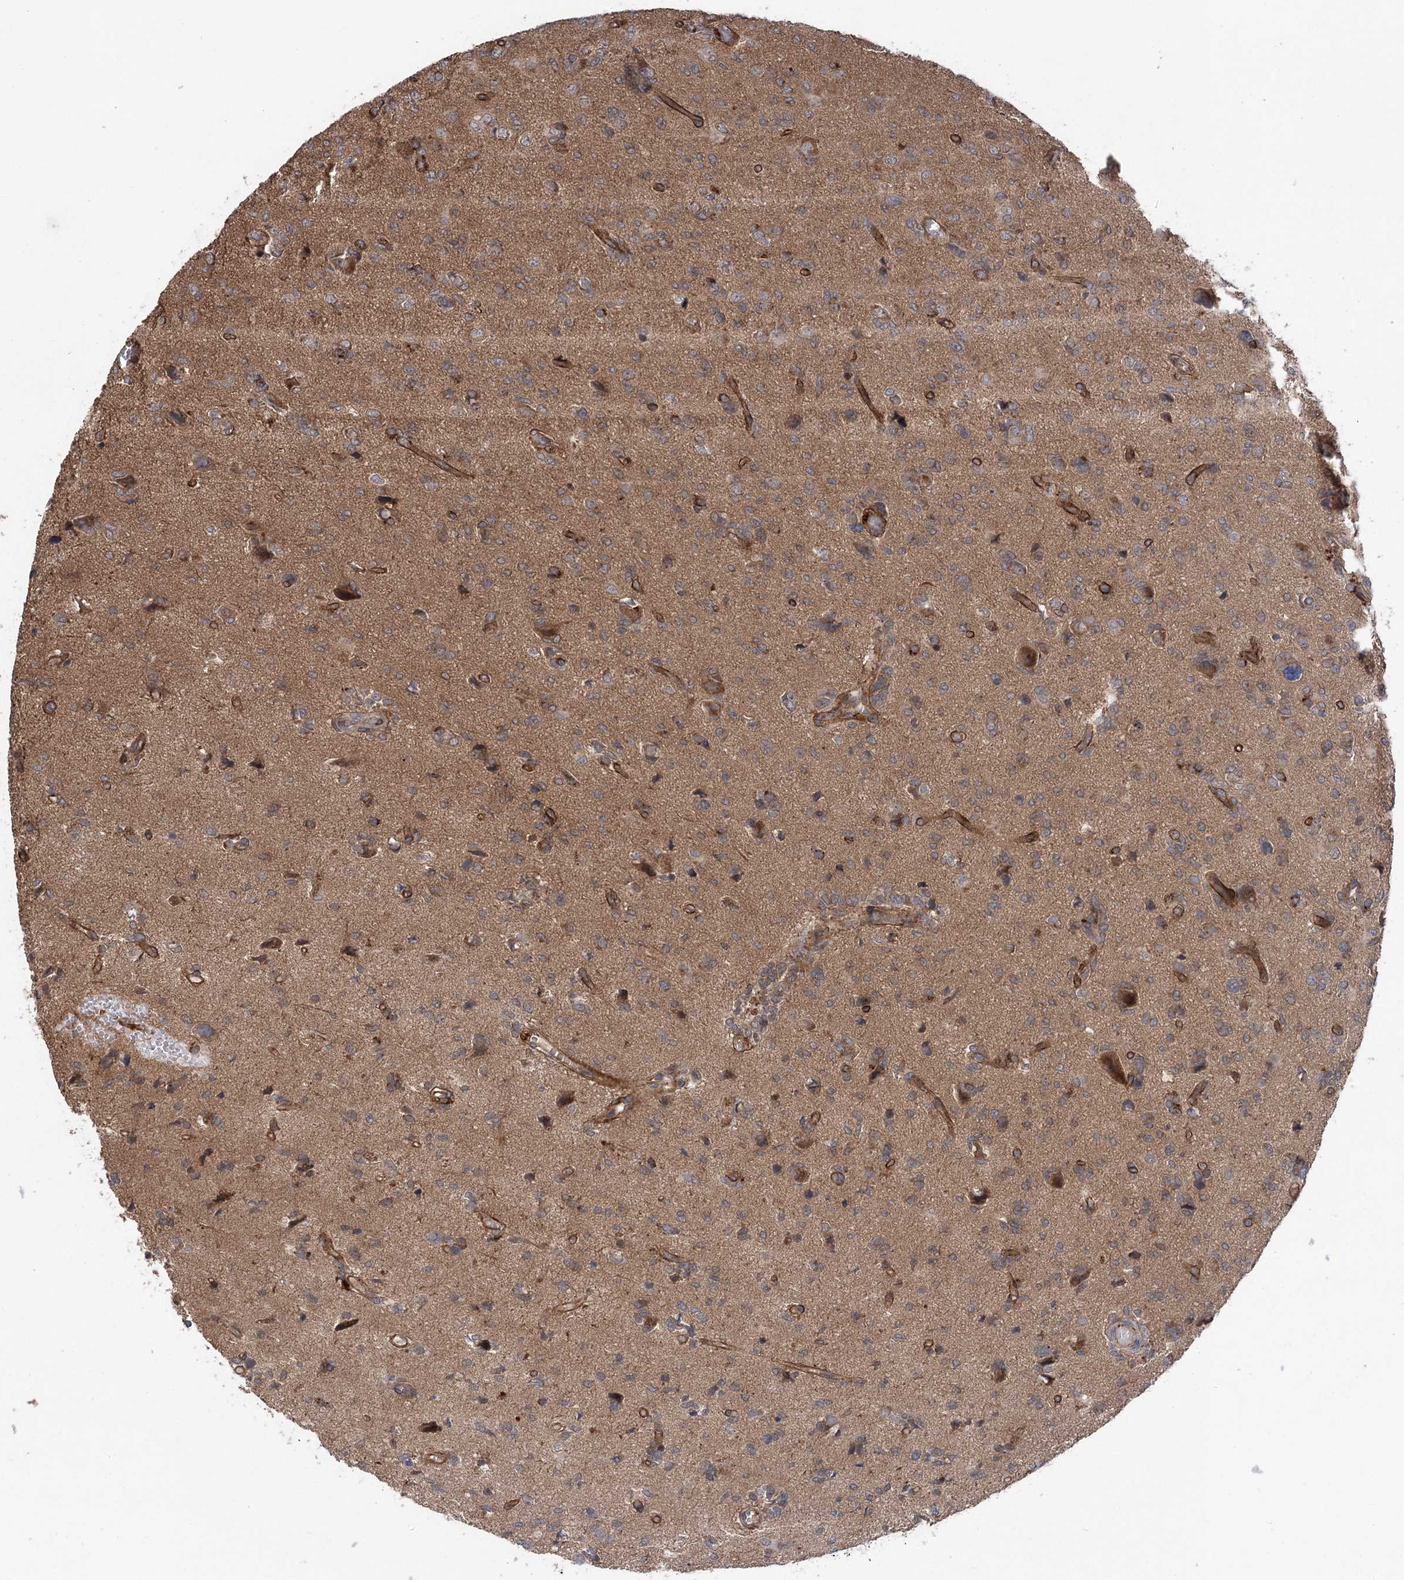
{"staining": {"intensity": "weak", "quantity": ">75%", "location": "cytoplasmic/membranous"}, "tissue": "glioma", "cell_type": "Tumor cells", "image_type": "cancer", "snomed": [{"axis": "morphology", "description": "Glioma, malignant, High grade"}, {"axis": "topography", "description": "Brain"}], "caption": "DAB (3,3'-diaminobenzidine) immunohistochemical staining of glioma displays weak cytoplasmic/membranous protein staining in about >75% of tumor cells.", "gene": "METTL24", "patient": {"sex": "female", "age": 59}}